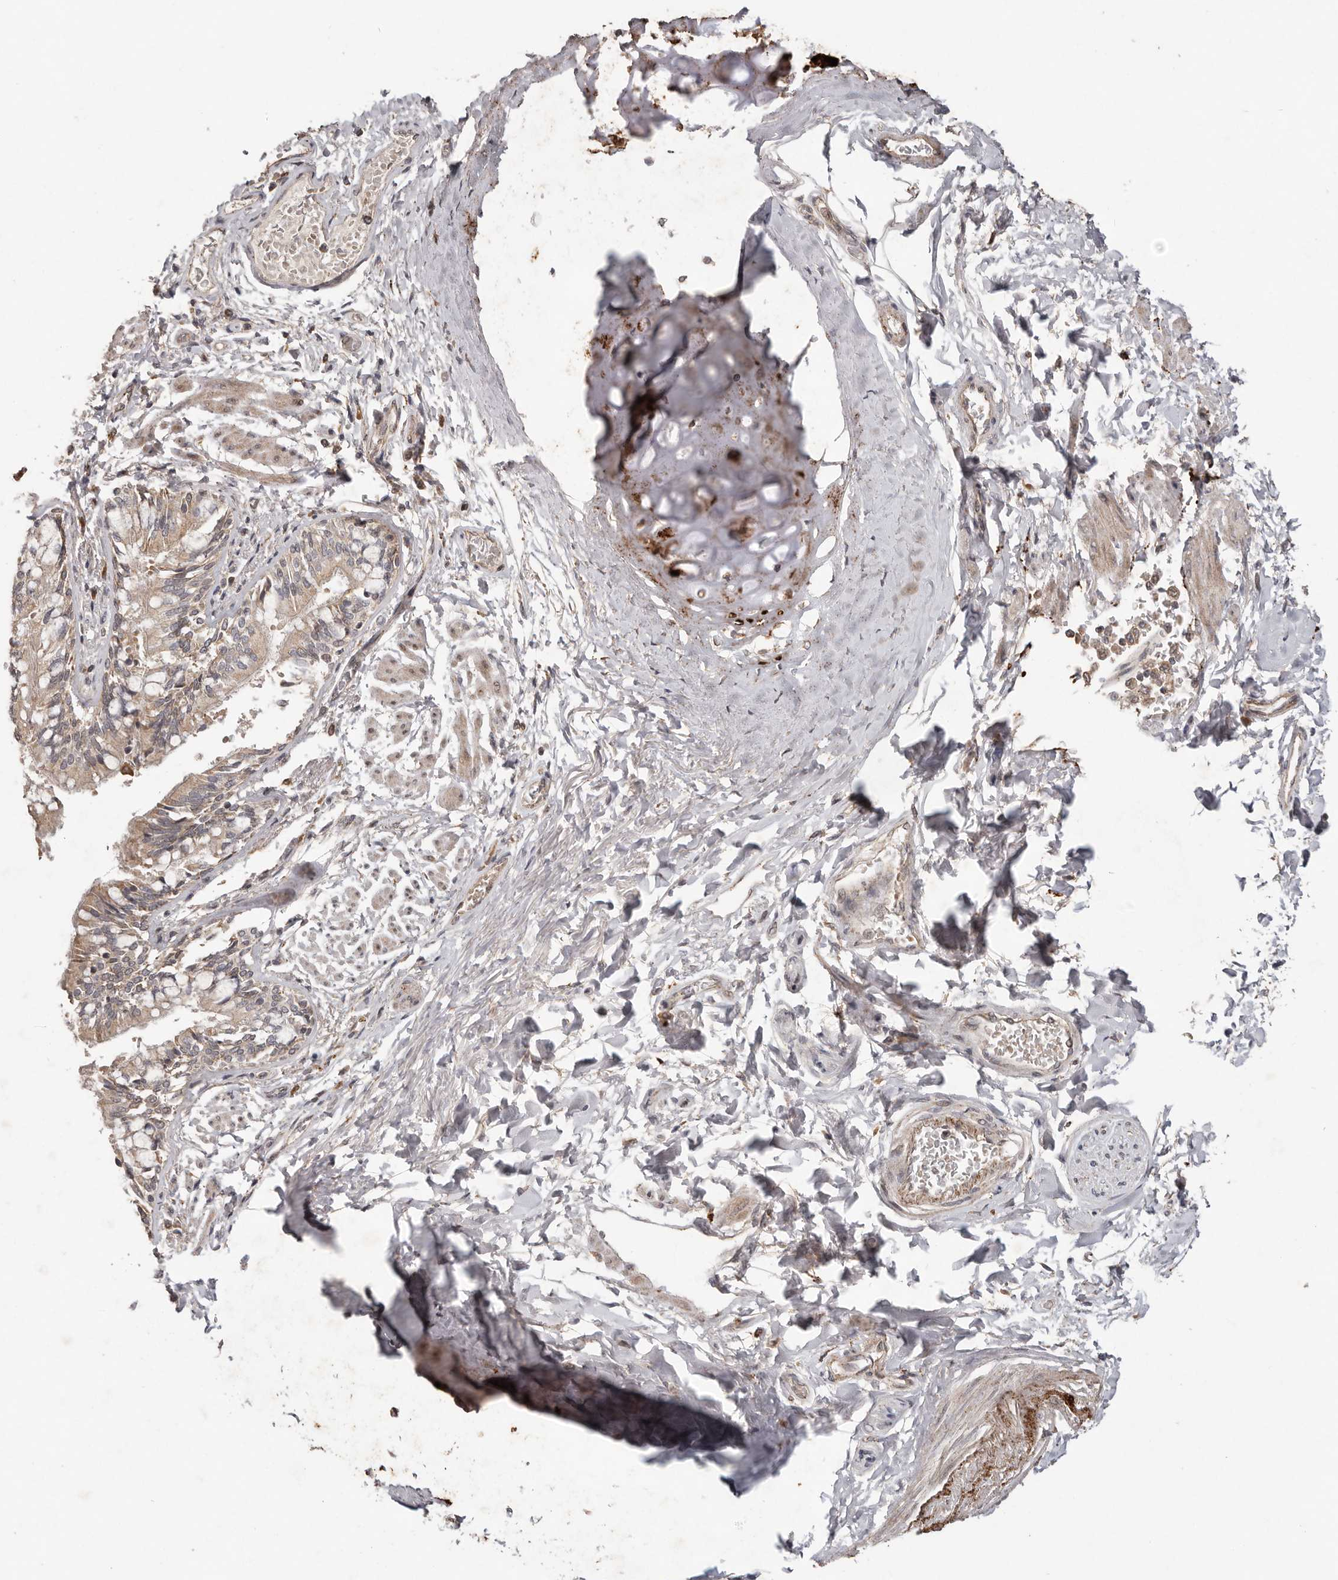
{"staining": {"intensity": "weak", "quantity": ">75%", "location": "cytoplasmic/membranous"}, "tissue": "bronchus", "cell_type": "Respiratory epithelial cells", "image_type": "normal", "snomed": [{"axis": "morphology", "description": "Normal tissue, NOS"}, {"axis": "morphology", "description": "Inflammation, NOS"}, {"axis": "topography", "description": "Lung"}], "caption": "The histopathology image demonstrates immunohistochemical staining of benign bronchus. There is weak cytoplasmic/membranous positivity is appreciated in about >75% of respiratory epithelial cells.", "gene": "PLOD2", "patient": {"sex": "female", "age": 46}}